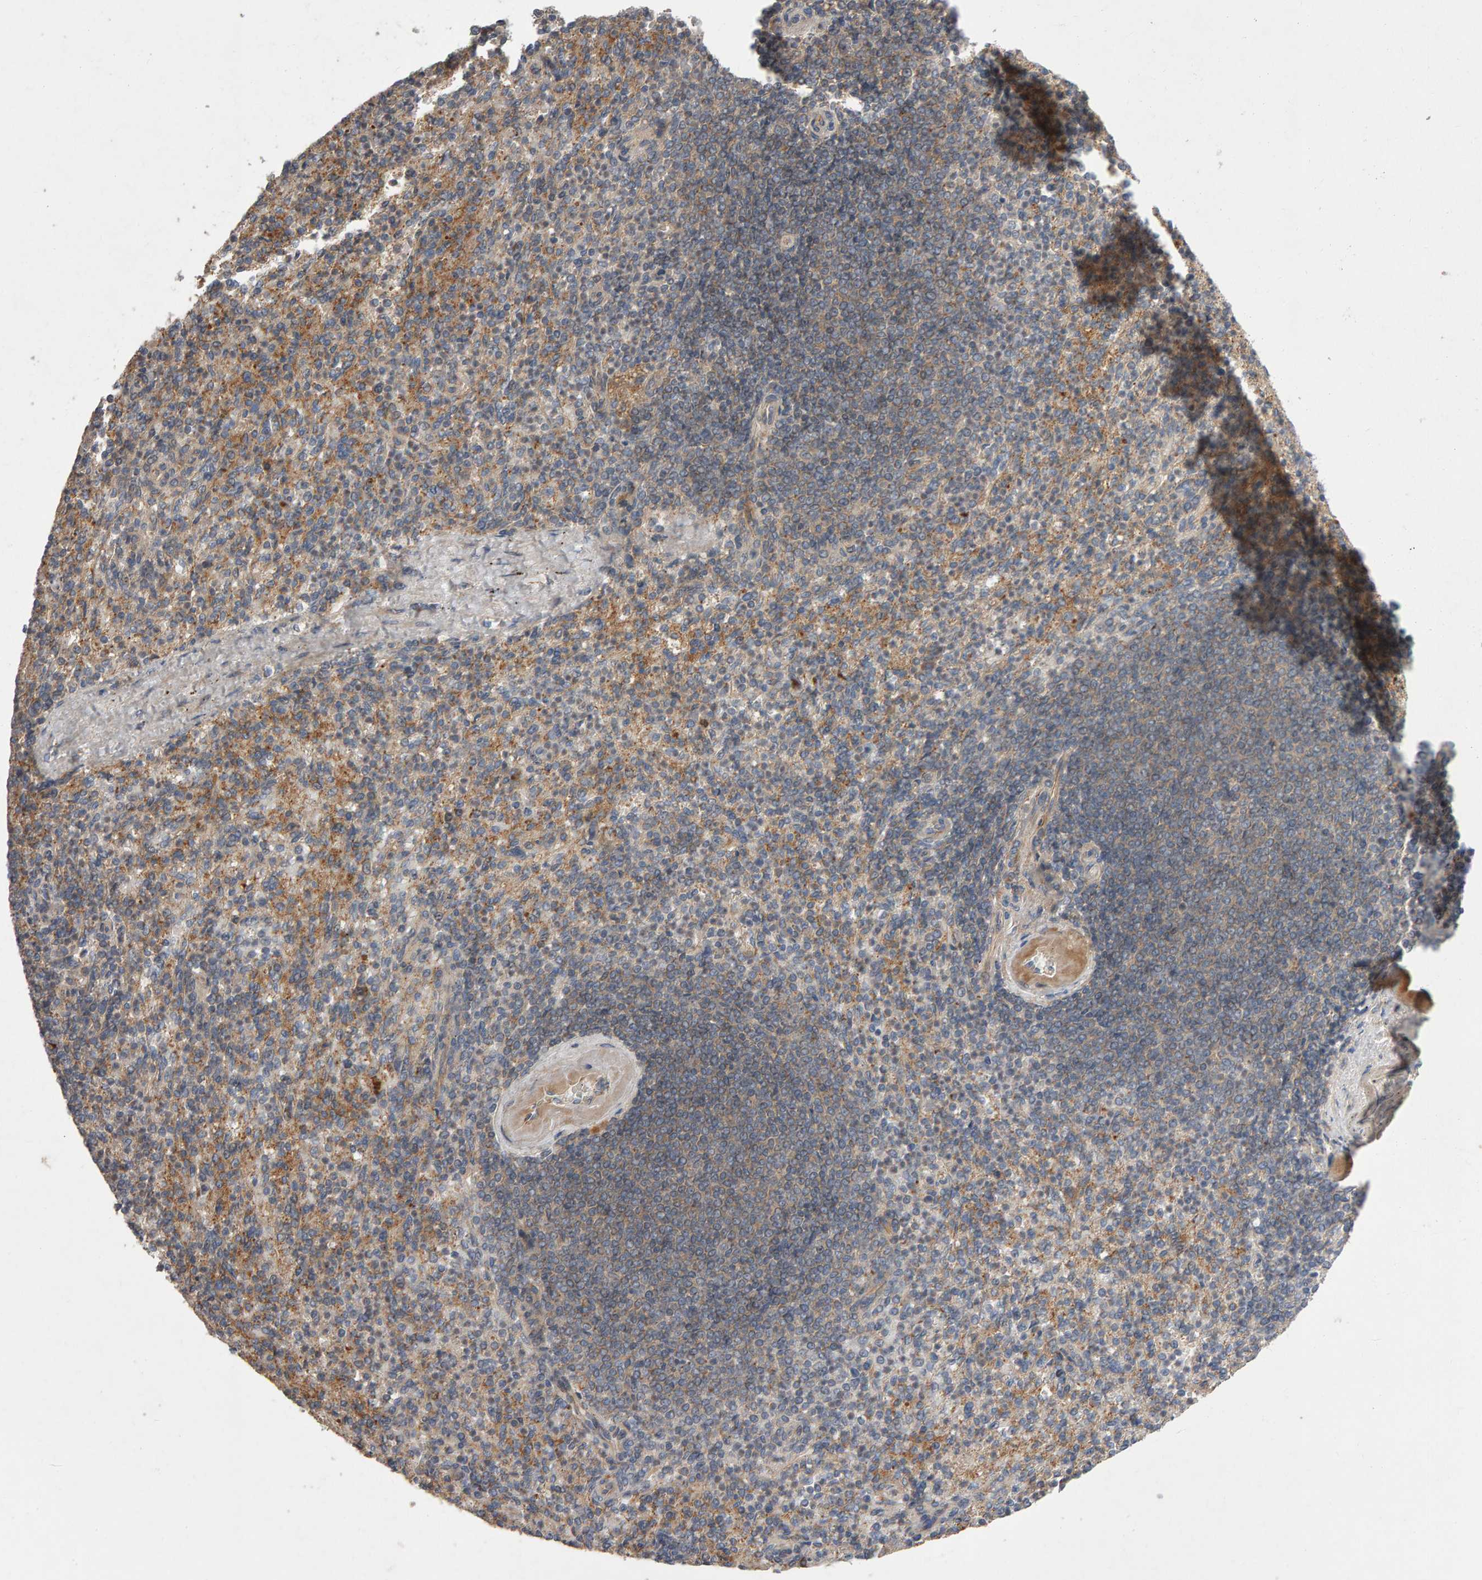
{"staining": {"intensity": "weak", "quantity": "25%-75%", "location": "cytoplasmic/membranous"}, "tissue": "spleen", "cell_type": "Cells in red pulp", "image_type": "normal", "snomed": [{"axis": "morphology", "description": "Normal tissue, NOS"}, {"axis": "topography", "description": "Spleen"}], "caption": "Immunohistochemical staining of unremarkable spleen shows 25%-75% levels of weak cytoplasmic/membranous protein expression in approximately 25%-75% of cells in red pulp. (DAB = brown stain, brightfield microscopy at high magnification).", "gene": "PGS1", "patient": {"sex": "female", "age": 74}}